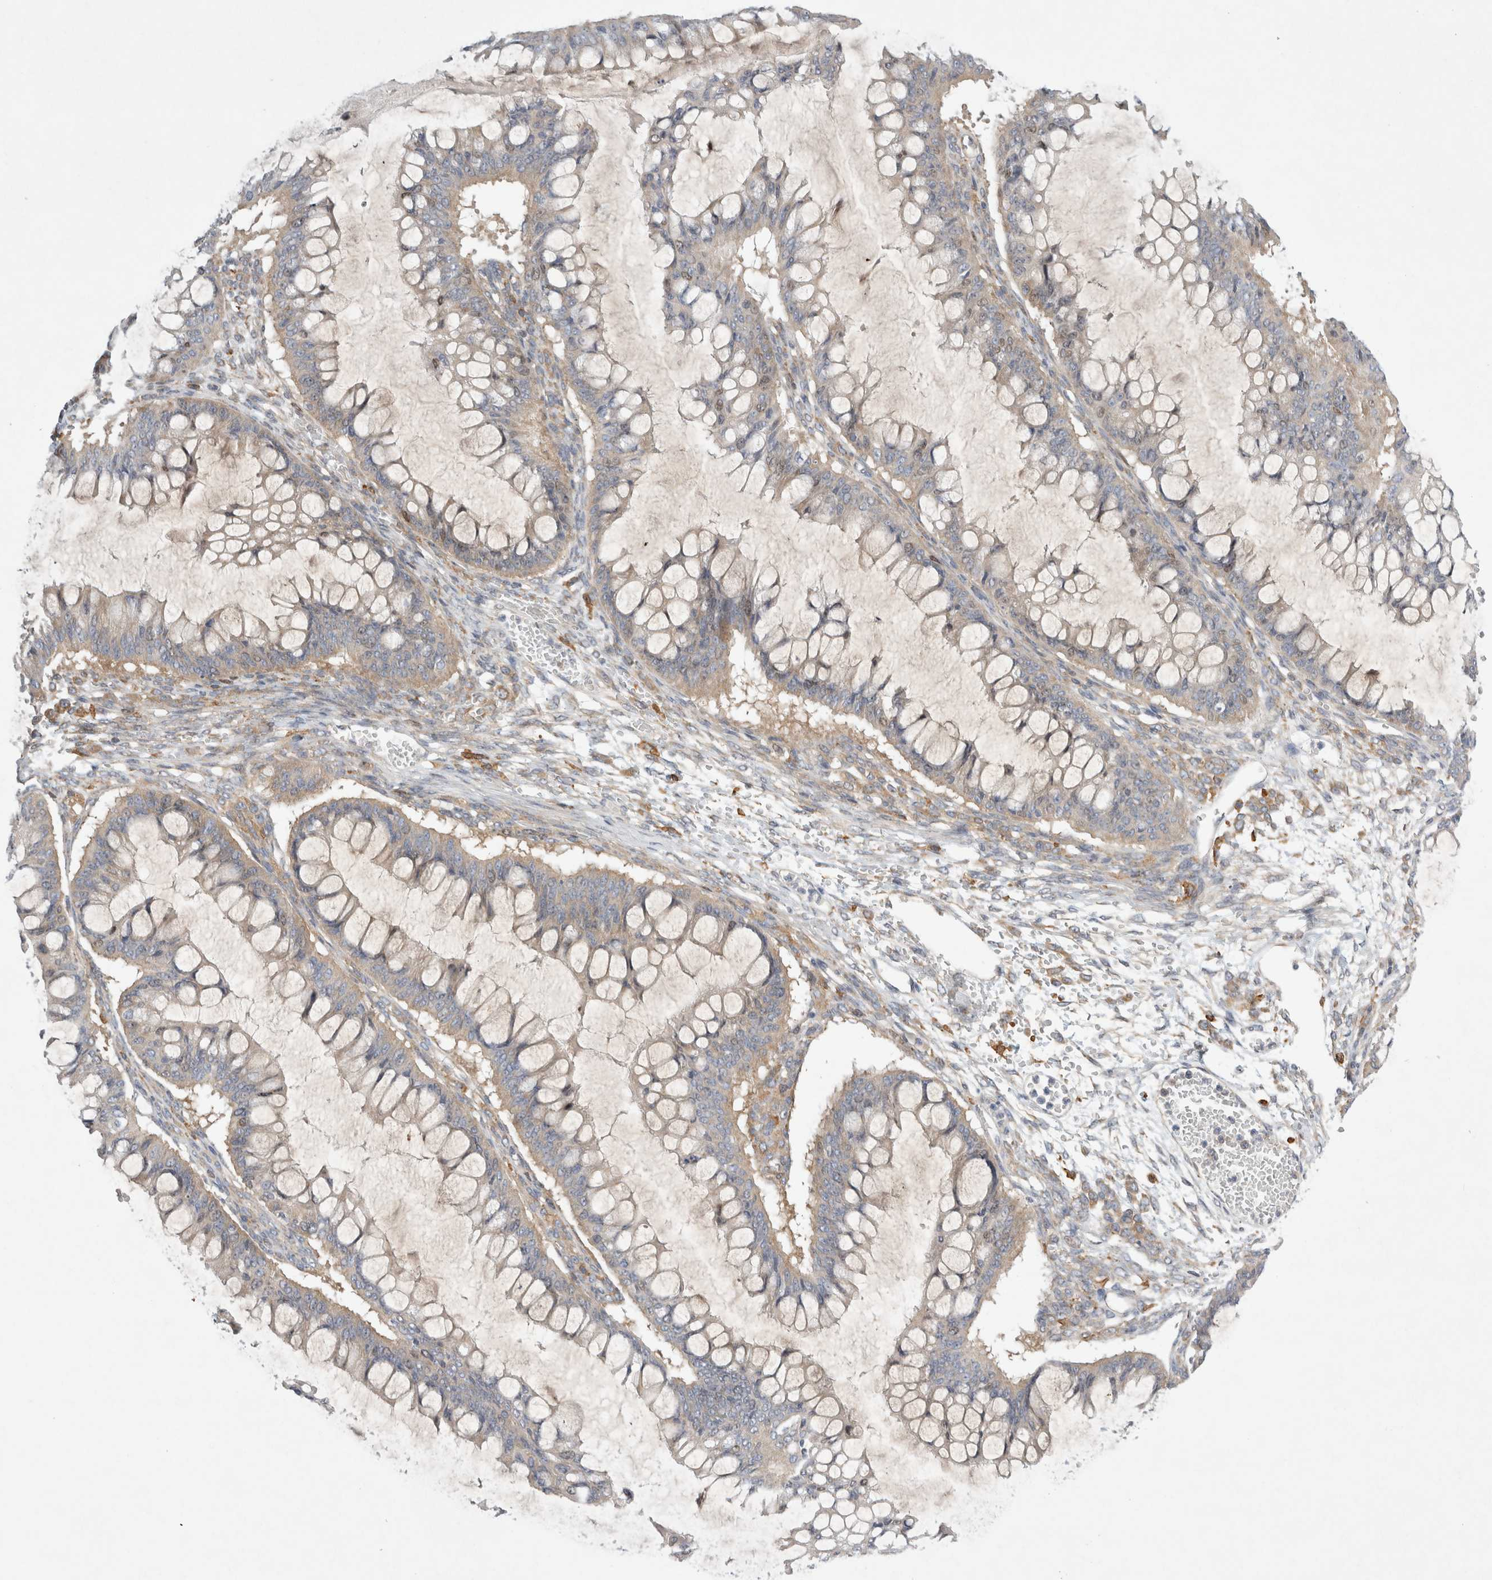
{"staining": {"intensity": "weak", "quantity": "25%-75%", "location": "cytoplasmic/membranous,nuclear"}, "tissue": "ovarian cancer", "cell_type": "Tumor cells", "image_type": "cancer", "snomed": [{"axis": "morphology", "description": "Cystadenocarcinoma, mucinous, NOS"}, {"axis": "topography", "description": "Ovary"}], "caption": "DAB (3,3'-diaminobenzidine) immunohistochemical staining of human ovarian cancer displays weak cytoplasmic/membranous and nuclear protein staining in approximately 25%-75% of tumor cells. Using DAB (brown) and hematoxylin (blue) stains, captured at high magnification using brightfield microscopy.", "gene": "CDCA7L", "patient": {"sex": "female", "age": 73}}